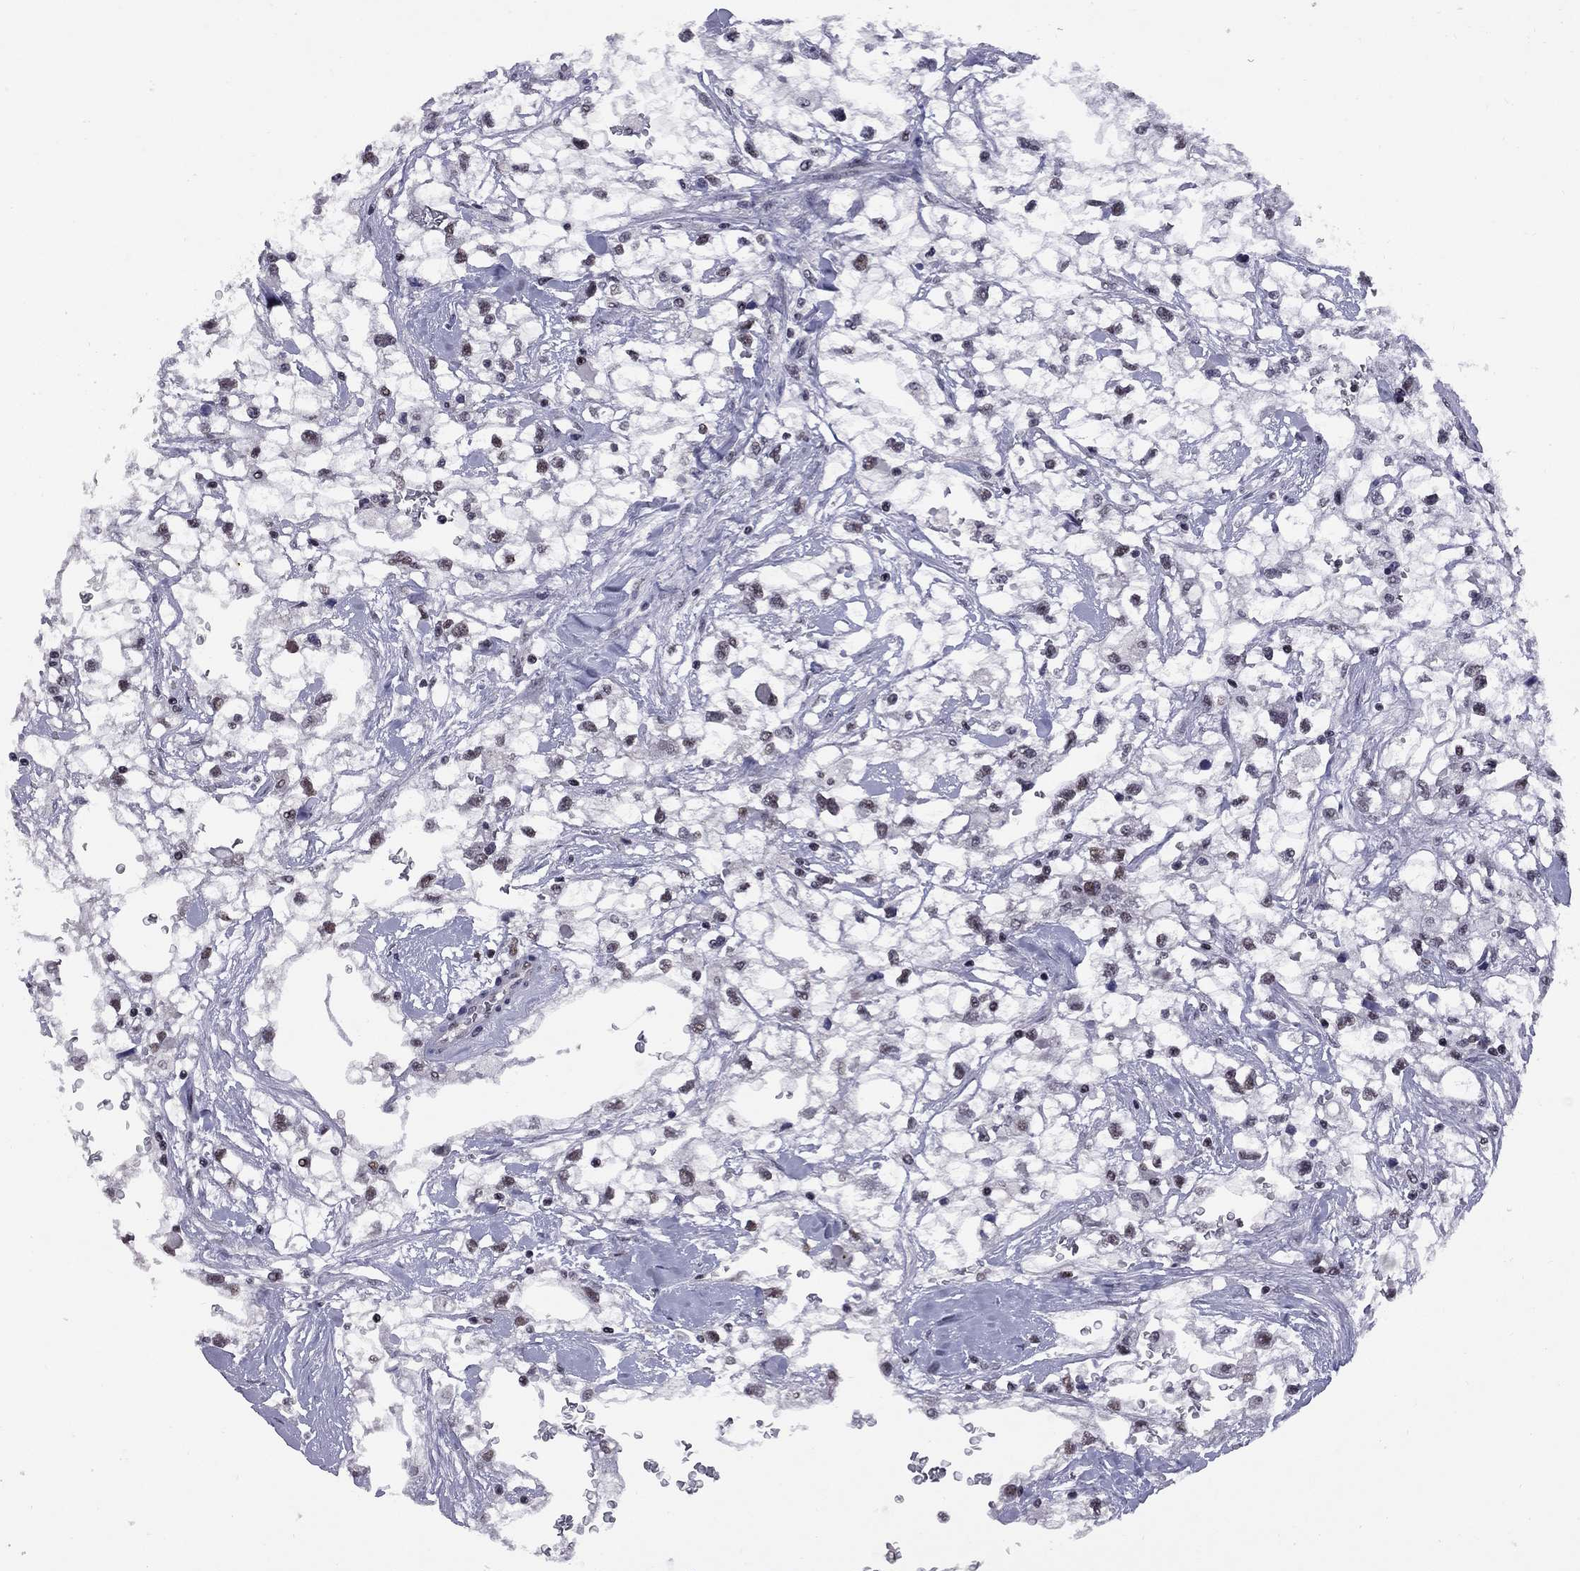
{"staining": {"intensity": "moderate", "quantity": "<25%", "location": "nuclear"}, "tissue": "renal cancer", "cell_type": "Tumor cells", "image_type": "cancer", "snomed": [{"axis": "morphology", "description": "Adenocarcinoma, NOS"}, {"axis": "topography", "description": "Kidney"}], "caption": "Protein expression analysis of renal cancer (adenocarcinoma) shows moderate nuclear positivity in about <25% of tumor cells. (DAB IHC with brightfield microscopy, high magnification).", "gene": "TAF9", "patient": {"sex": "male", "age": 59}}